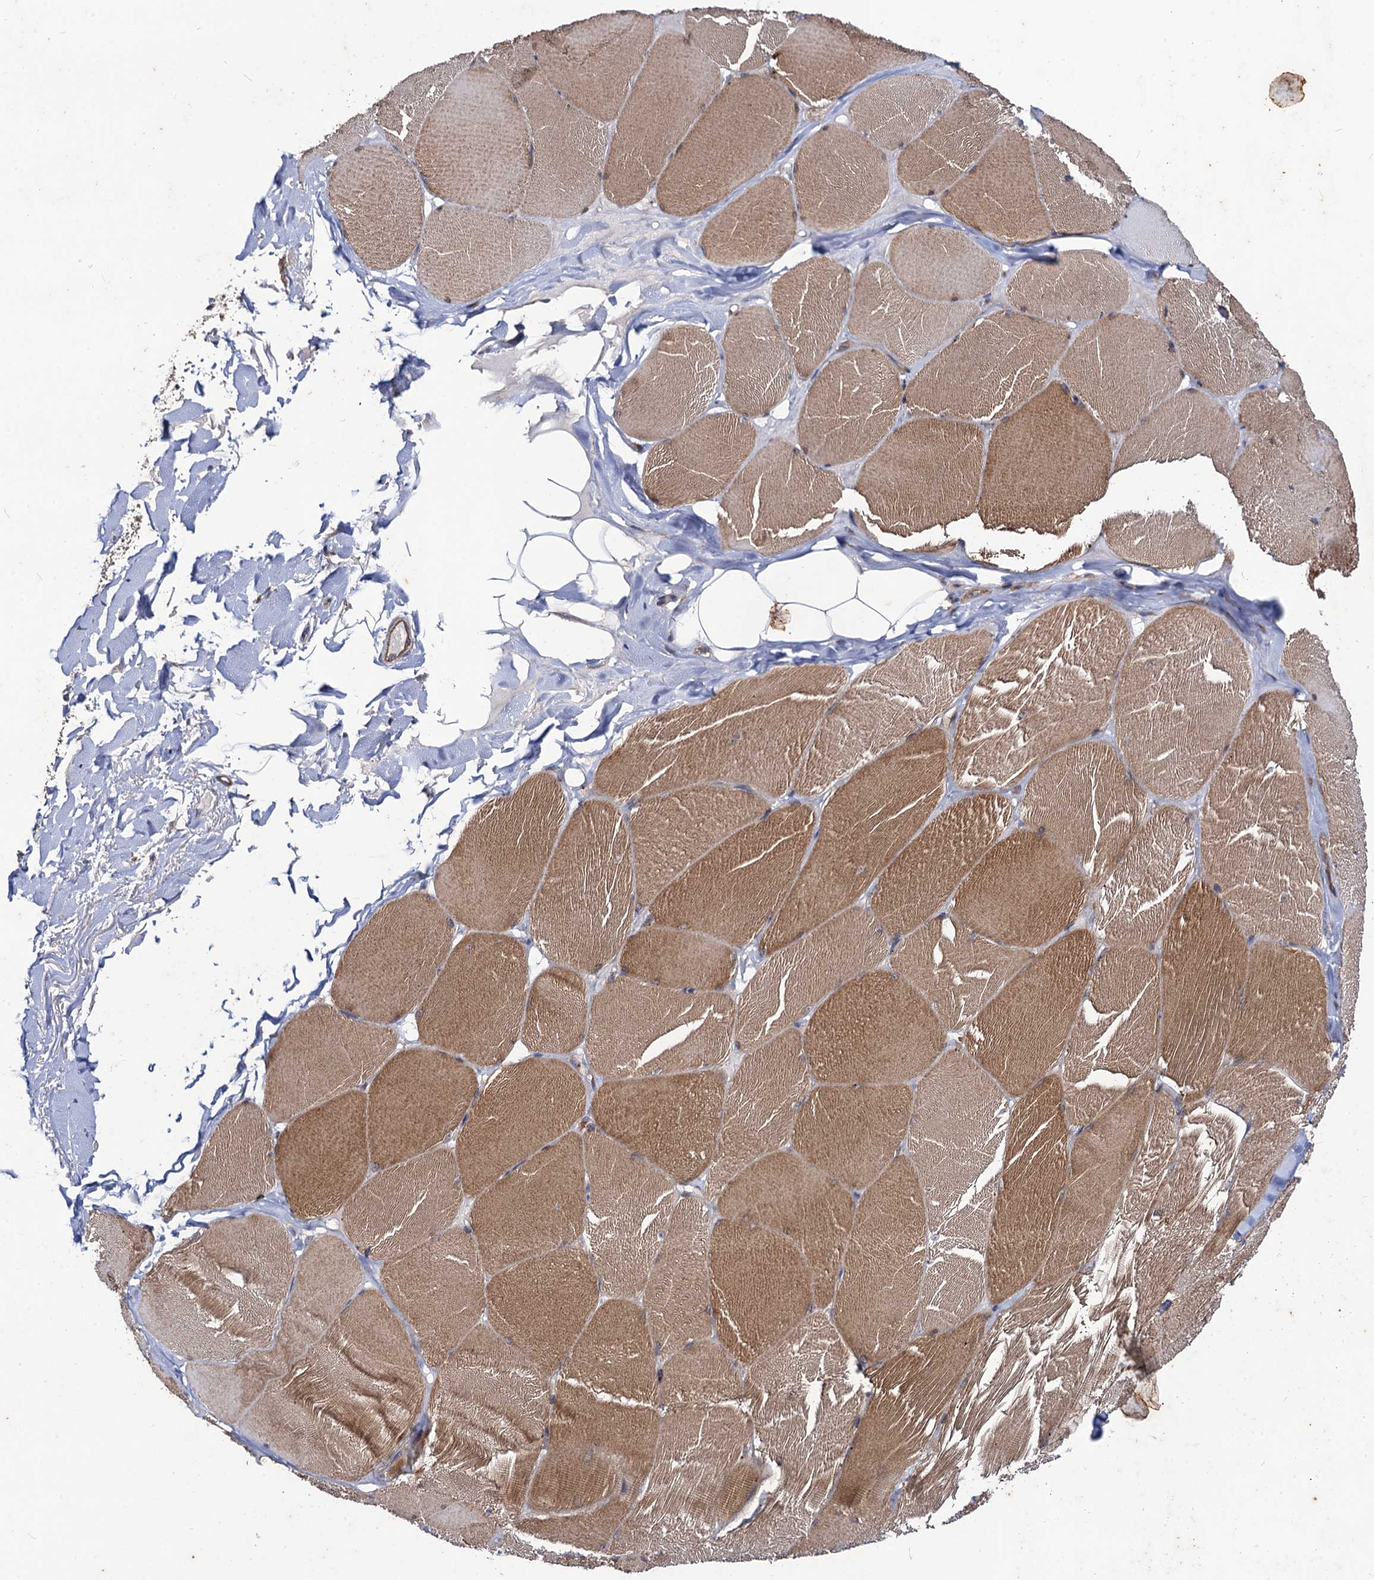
{"staining": {"intensity": "moderate", "quantity": ">75%", "location": "cytoplasmic/membranous"}, "tissue": "skeletal muscle", "cell_type": "Myocytes", "image_type": "normal", "snomed": [{"axis": "morphology", "description": "Normal tissue, NOS"}, {"axis": "topography", "description": "Skin"}, {"axis": "topography", "description": "Skeletal muscle"}], "caption": "Skeletal muscle stained for a protein exhibits moderate cytoplasmic/membranous positivity in myocytes.", "gene": "DYDC1", "patient": {"sex": "male", "age": 83}}